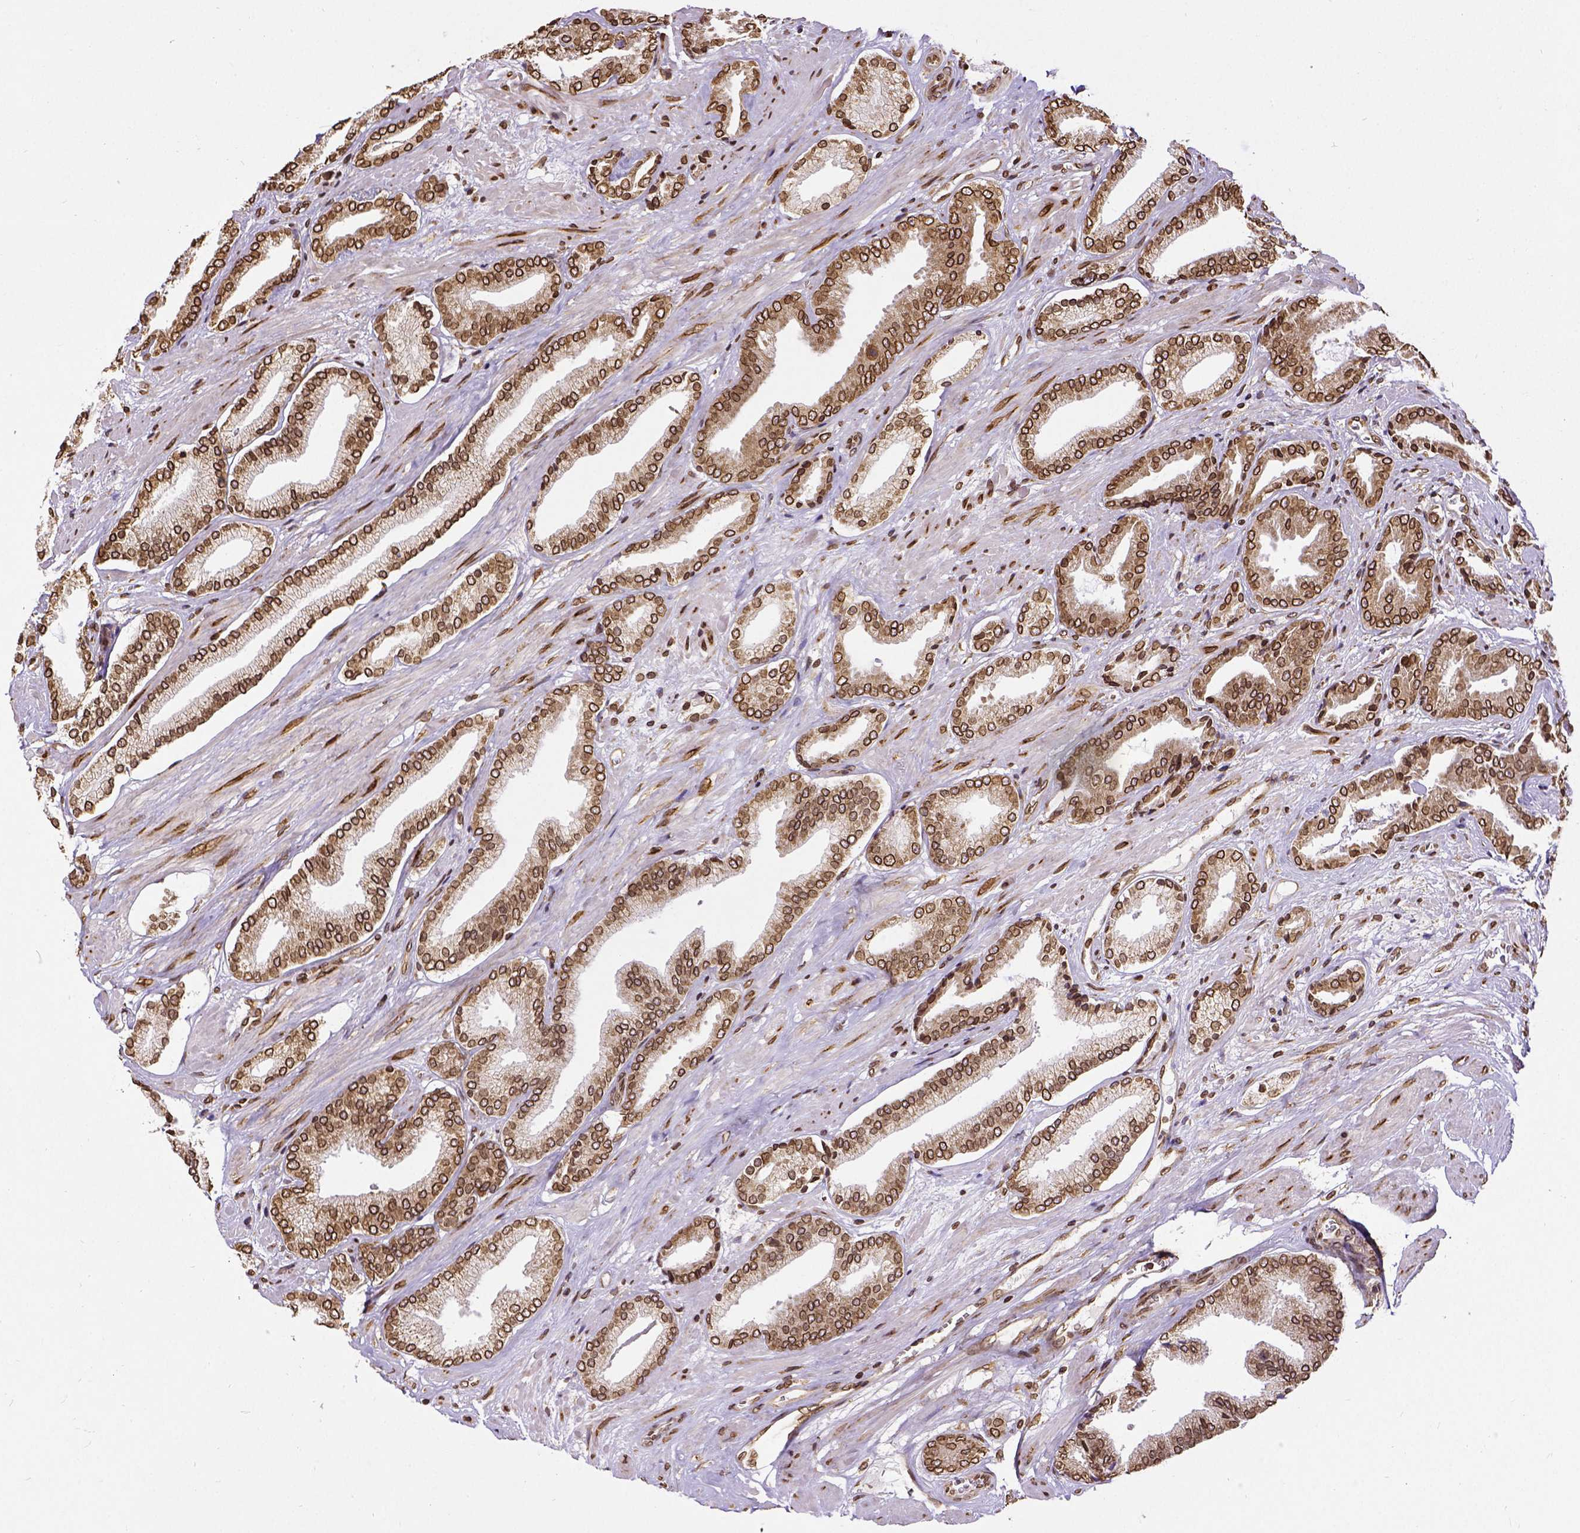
{"staining": {"intensity": "strong", "quantity": ">75%", "location": "cytoplasmic/membranous,nuclear"}, "tissue": "prostate cancer", "cell_type": "Tumor cells", "image_type": "cancer", "snomed": [{"axis": "morphology", "description": "Adenocarcinoma, High grade"}, {"axis": "topography", "description": "Prostate"}], "caption": "IHC image of prostate high-grade adenocarcinoma stained for a protein (brown), which demonstrates high levels of strong cytoplasmic/membranous and nuclear positivity in about >75% of tumor cells.", "gene": "MTDH", "patient": {"sex": "male", "age": 56}}